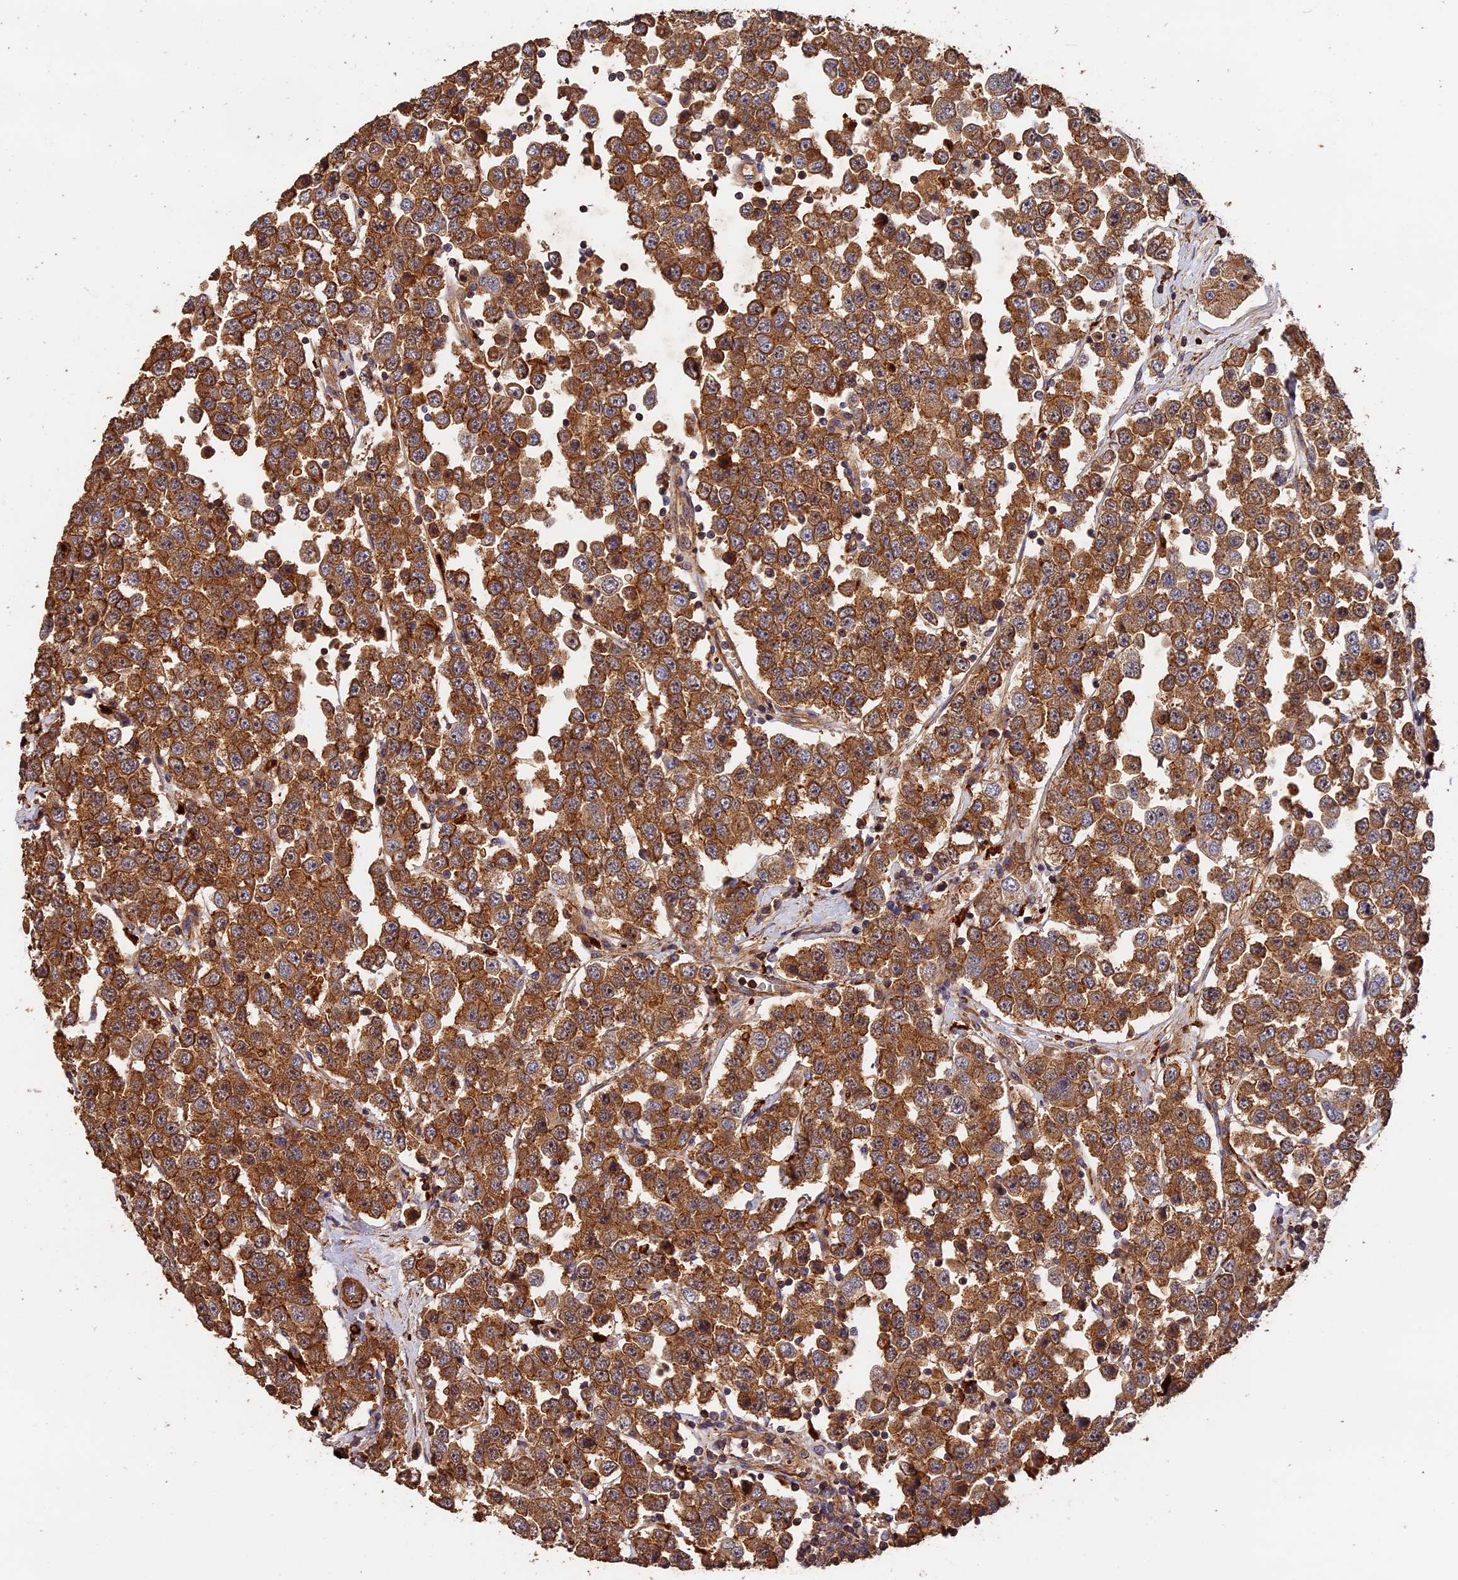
{"staining": {"intensity": "strong", "quantity": ">75%", "location": "cytoplasmic/membranous"}, "tissue": "testis cancer", "cell_type": "Tumor cells", "image_type": "cancer", "snomed": [{"axis": "morphology", "description": "Seminoma, NOS"}, {"axis": "topography", "description": "Testis"}], "caption": "This is a photomicrograph of immunohistochemistry staining of testis cancer (seminoma), which shows strong positivity in the cytoplasmic/membranous of tumor cells.", "gene": "MMP15", "patient": {"sex": "male", "age": 28}}